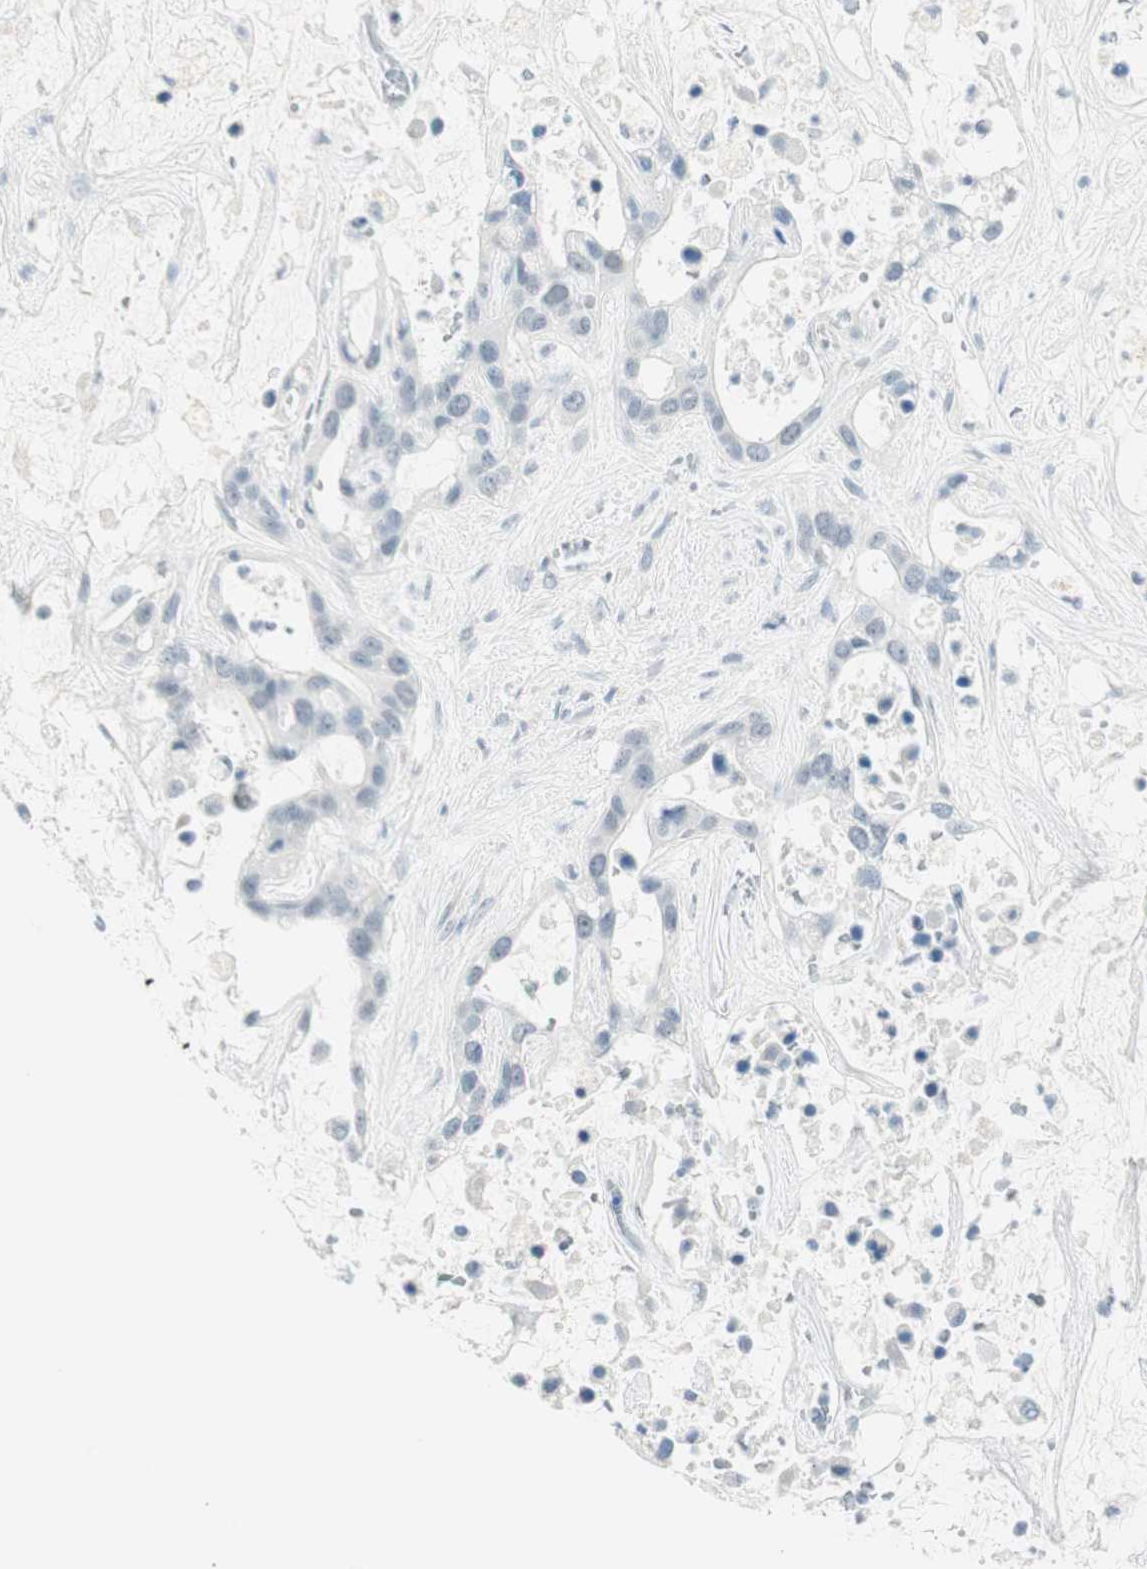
{"staining": {"intensity": "negative", "quantity": "none", "location": "none"}, "tissue": "liver cancer", "cell_type": "Tumor cells", "image_type": "cancer", "snomed": [{"axis": "morphology", "description": "Cholangiocarcinoma"}, {"axis": "topography", "description": "Liver"}], "caption": "IHC image of neoplastic tissue: liver cholangiocarcinoma stained with DAB shows no significant protein positivity in tumor cells.", "gene": "MLLT10", "patient": {"sex": "female", "age": 65}}